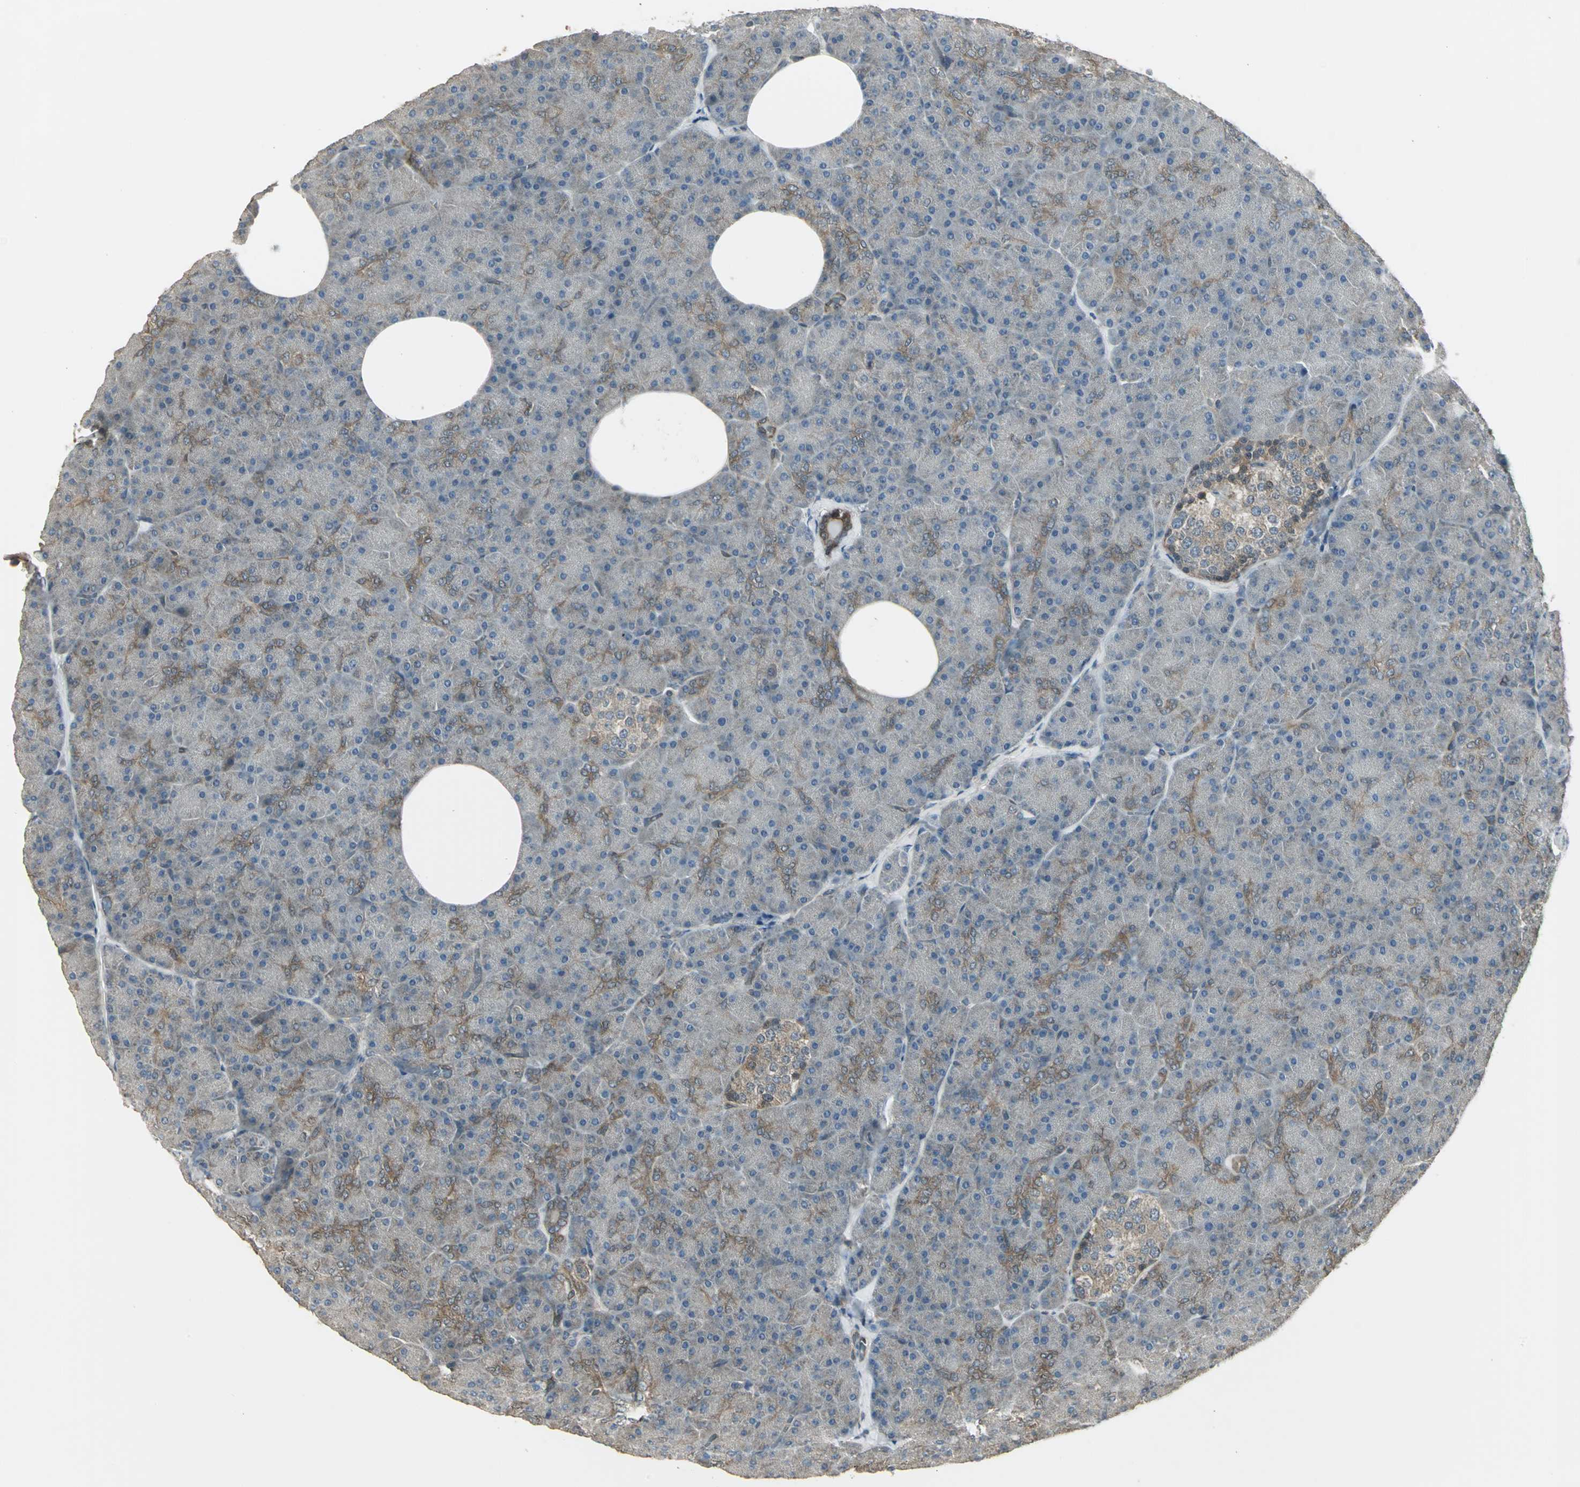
{"staining": {"intensity": "weak", "quantity": ">75%", "location": "cytoplasmic/membranous"}, "tissue": "pancreas", "cell_type": "Exocrine glandular cells", "image_type": "normal", "snomed": [{"axis": "morphology", "description": "Normal tissue, NOS"}, {"axis": "topography", "description": "Pancreas"}], "caption": "A histopathology image of pancreas stained for a protein exhibits weak cytoplasmic/membranous brown staining in exocrine glandular cells.", "gene": "PRXL2B", "patient": {"sex": "female", "age": 35}}